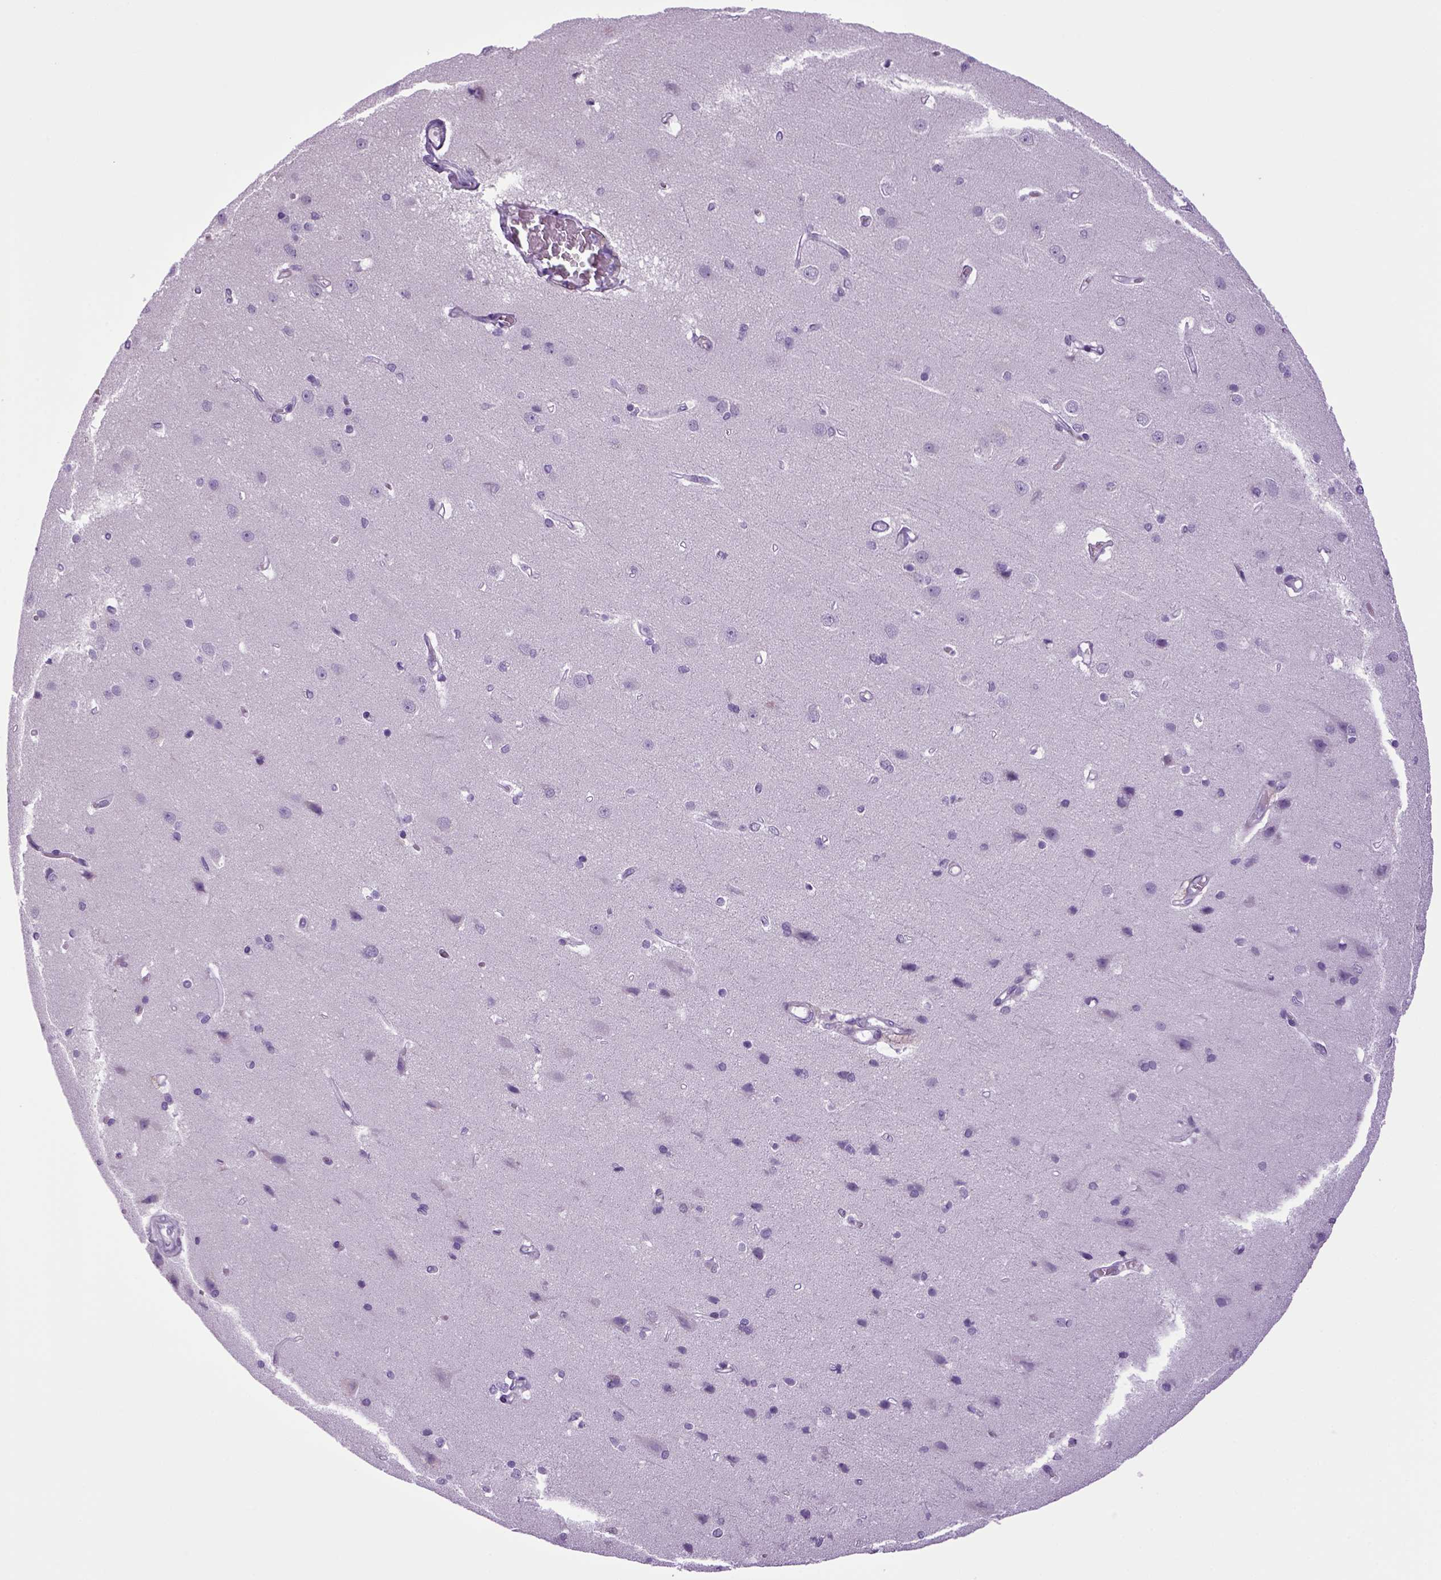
{"staining": {"intensity": "negative", "quantity": "none", "location": "none"}, "tissue": "cerebral cortex", "cell_type": "Endothelial cells", "image_type": "normal", "snomed": [{"axis": "morphology", "description": "Normal tissue, NOS"}, {"axis": "topography", "description": "Cerebral cortex"}], "caption": "This is an IHC micrograph of unremarkable cerebral cortex. There is no staining in endothelial cells.", "gene": "HMCN2", "patient": {"sex": "male", "age": 37}}